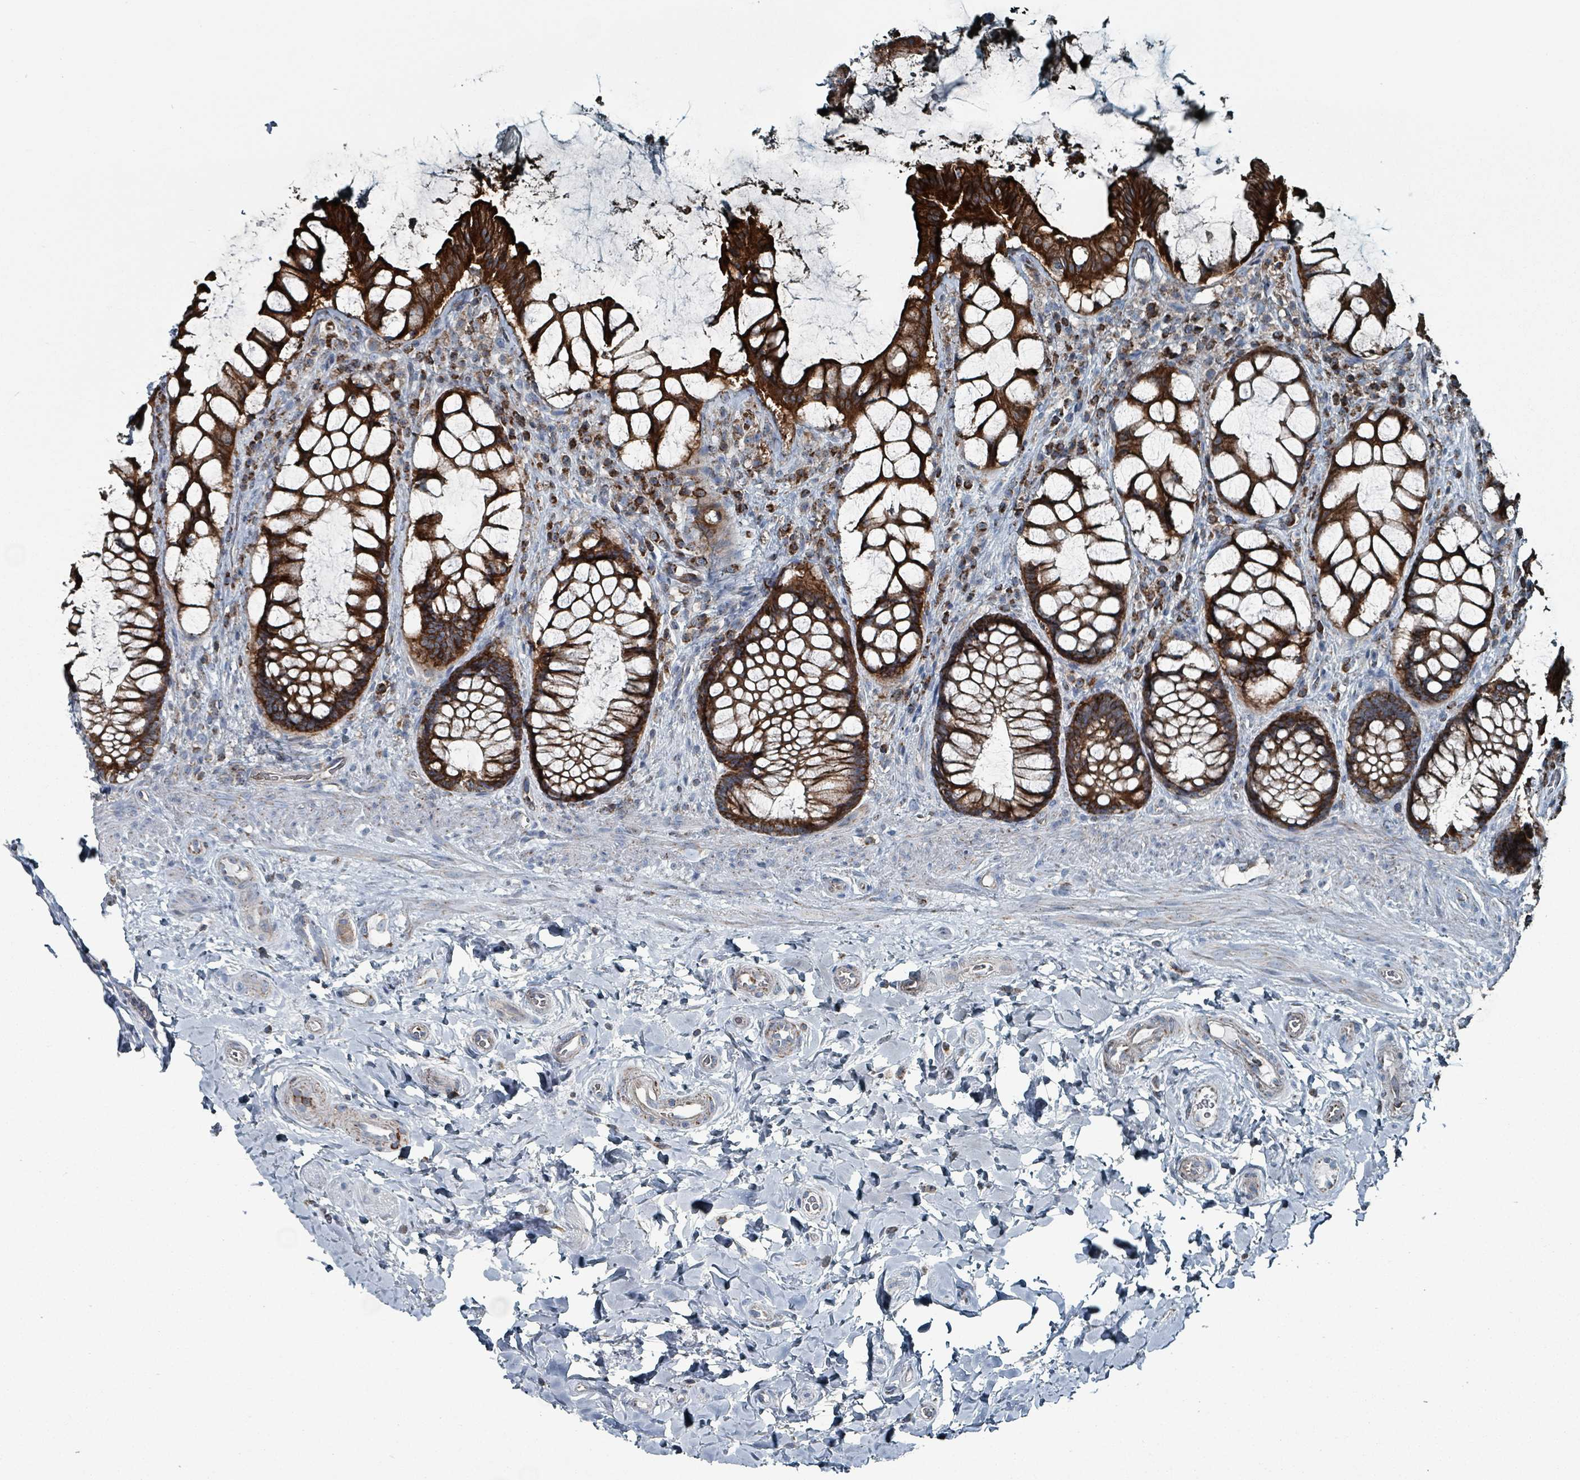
{"staining": {"intensity": "strong", "quantity": ">75%", "location": "cytoplasmic/membranous"}, "tissue": "rectum", "cell_type": "Glandular cells", "image_type": "normal", "snomed": [{"axis": "morphology", "description": "Normal tissue, NOS"}, {"axis": "topography", "description": "Rectum"}], "caption": "The photomicrograph exhibits staining of unremarkable rectum, revealing strong cytoplasmic/membranous protein positivity (brown color) within glandular cells.", "gene": "ABHD18", "patient": {"sex": "female", "age": 58}}